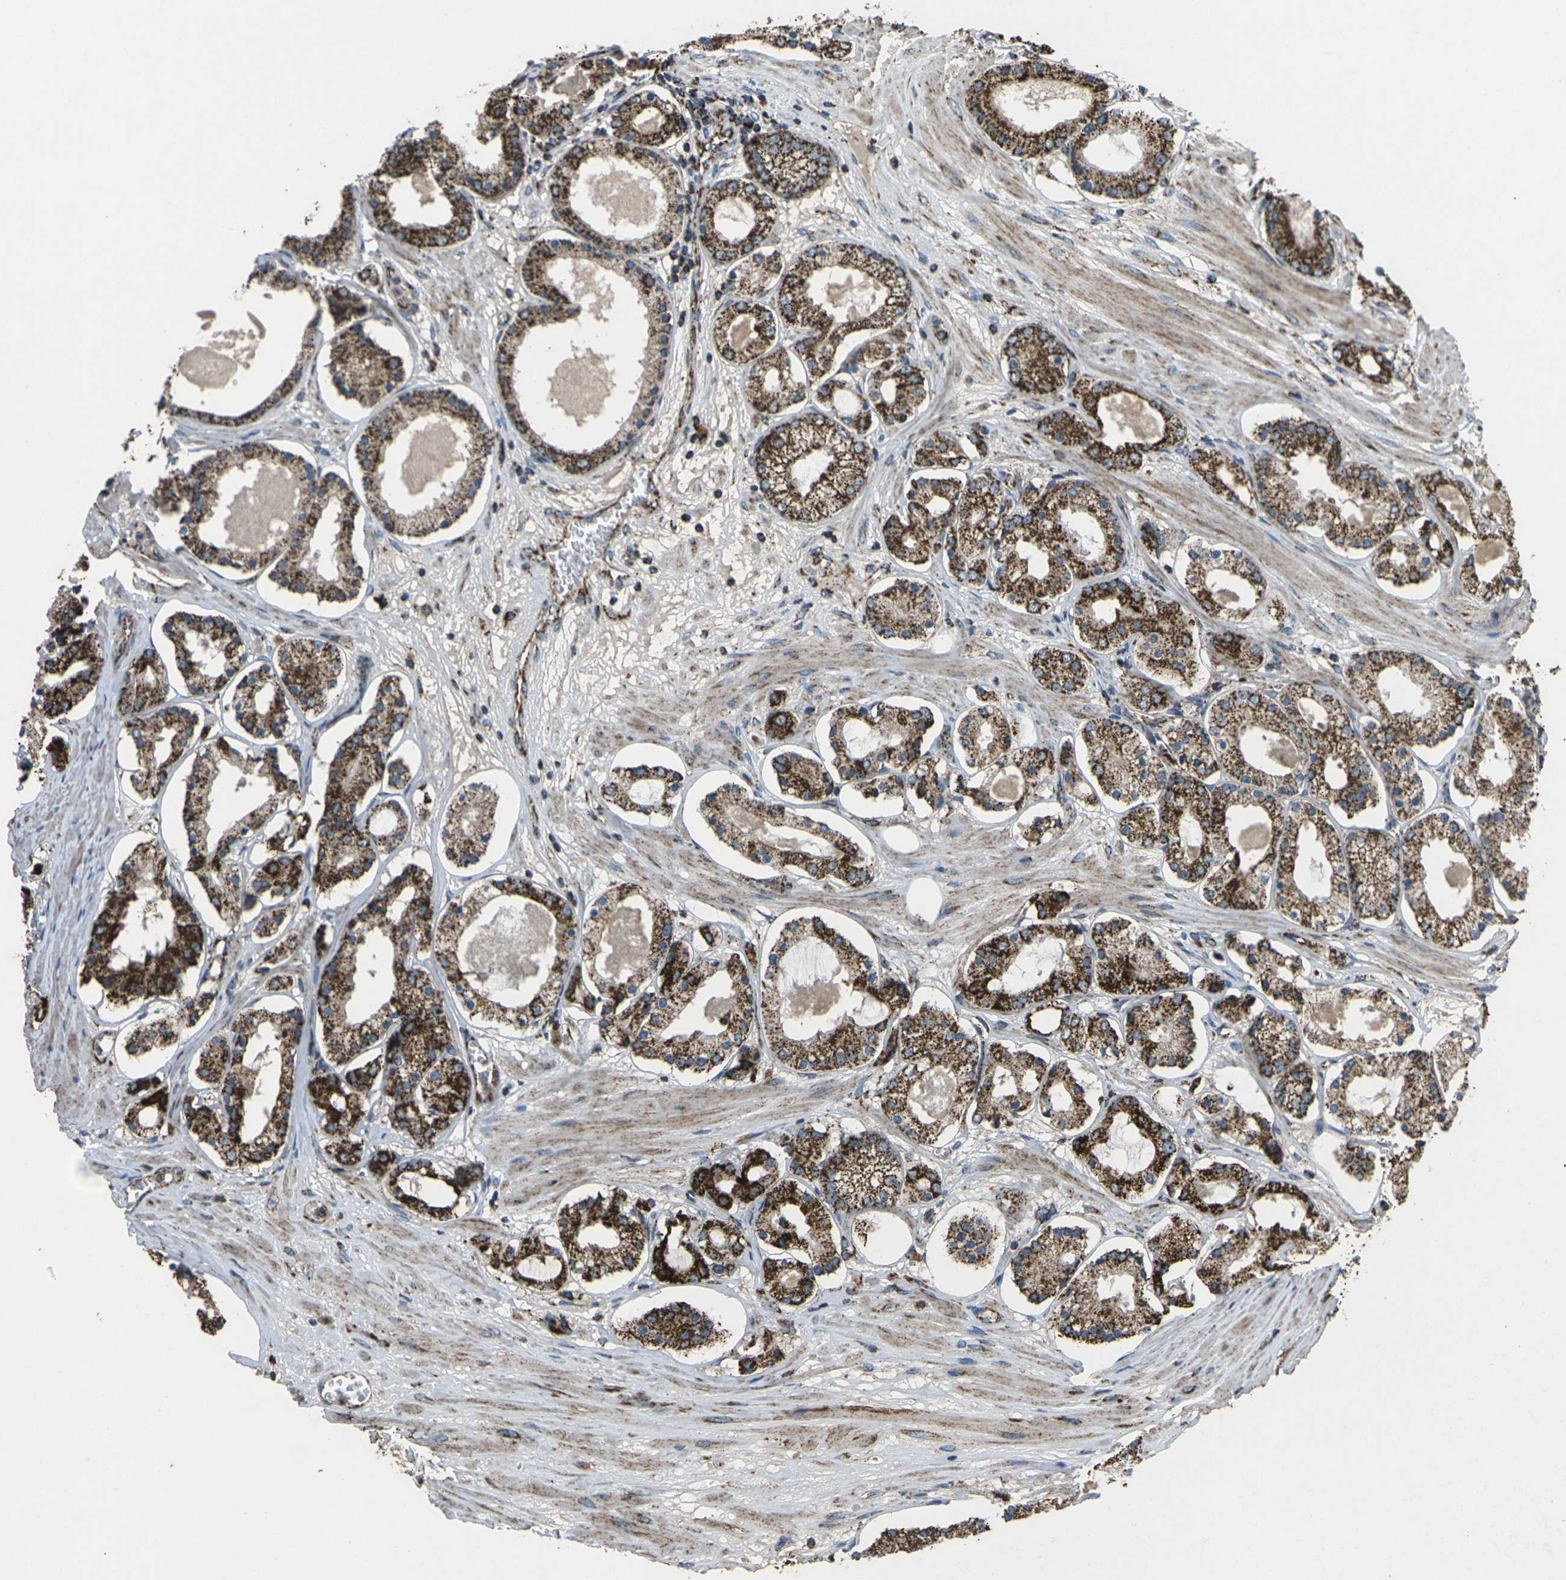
{"staining": {"intensity": "strong", "quantity": ">75%", "location": "cytoplasmic/membranous"}, "tissue": "prostate cancer", "cell_type": "Tumor cells", "image_type": "cancer", "snomed": [{"axis": "morphology", "description": "Adenocarcinoma, High grade"}, {"axis": "topography", "description": "Prostate"}], "caption": "A brown stain shows strong cytoplasmic/membranous expression of a protein in prostate cancer (high-grade adenocarcinoma) tumor cells.", "gene": "KLHL5", "patient": {"sex": "male", "age": 66}}